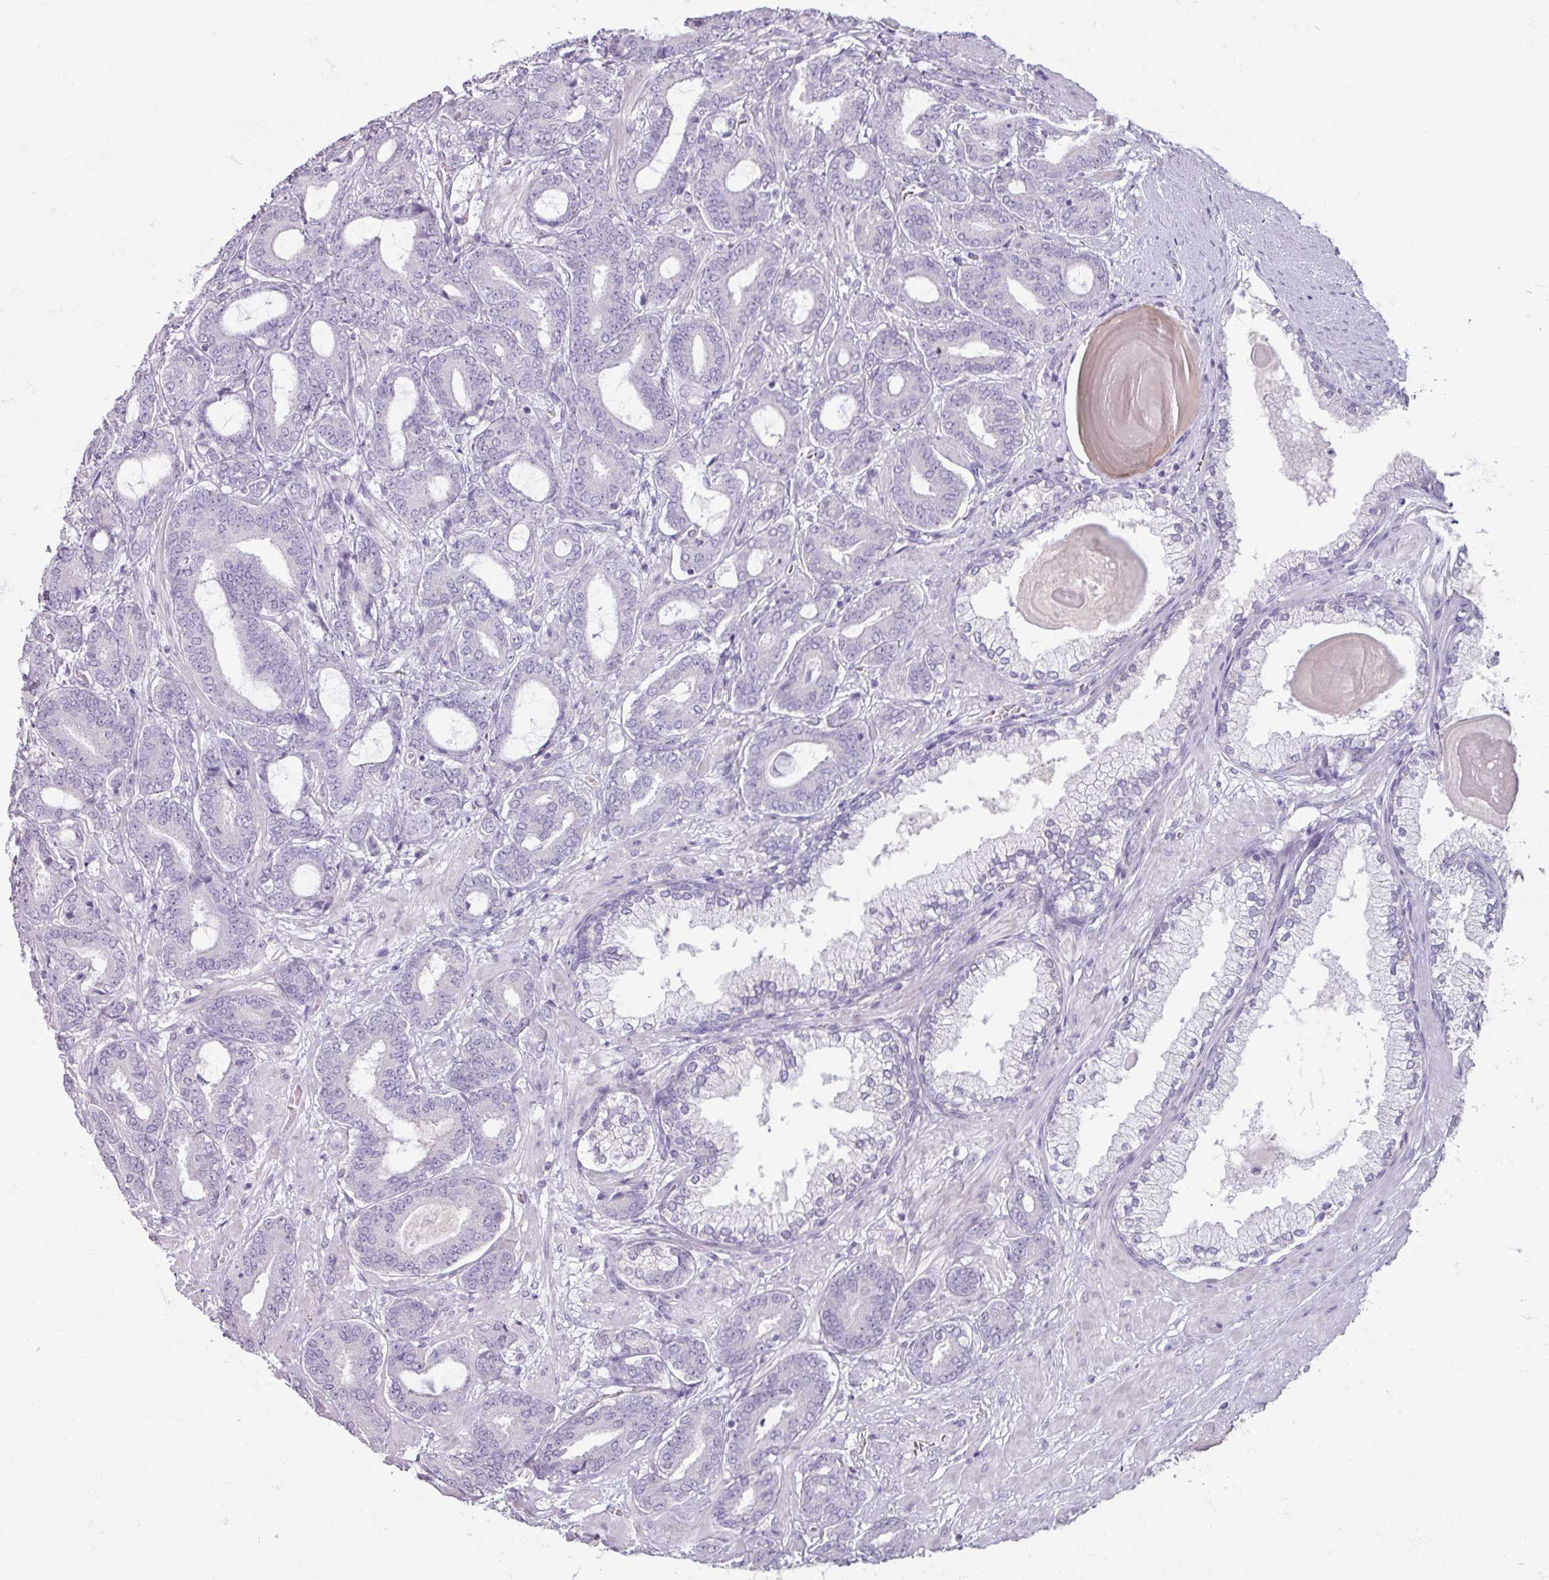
{"staining": {"intensity": "negative", "quantity": "none", "location": "none"}, "tissue": "prostate cancer", "cell_type": "Tumor cells", "image_type": "cancer", "snomed": [{"axis": "morphology", "description": "Adenocarcinoma, Low grade"}, {"axis": "topography", "description": "Prostate and seminal vesicle, NOS"}], "caption": "Immunohistochemistry (IHC) histopathology image of human adenocarcinoma (low-grade) (prostate) stained for a protein (brown), which reveals no staining in tumor cells.", "gene": "TG", "patient": {"sex": "male", "age": 61}}